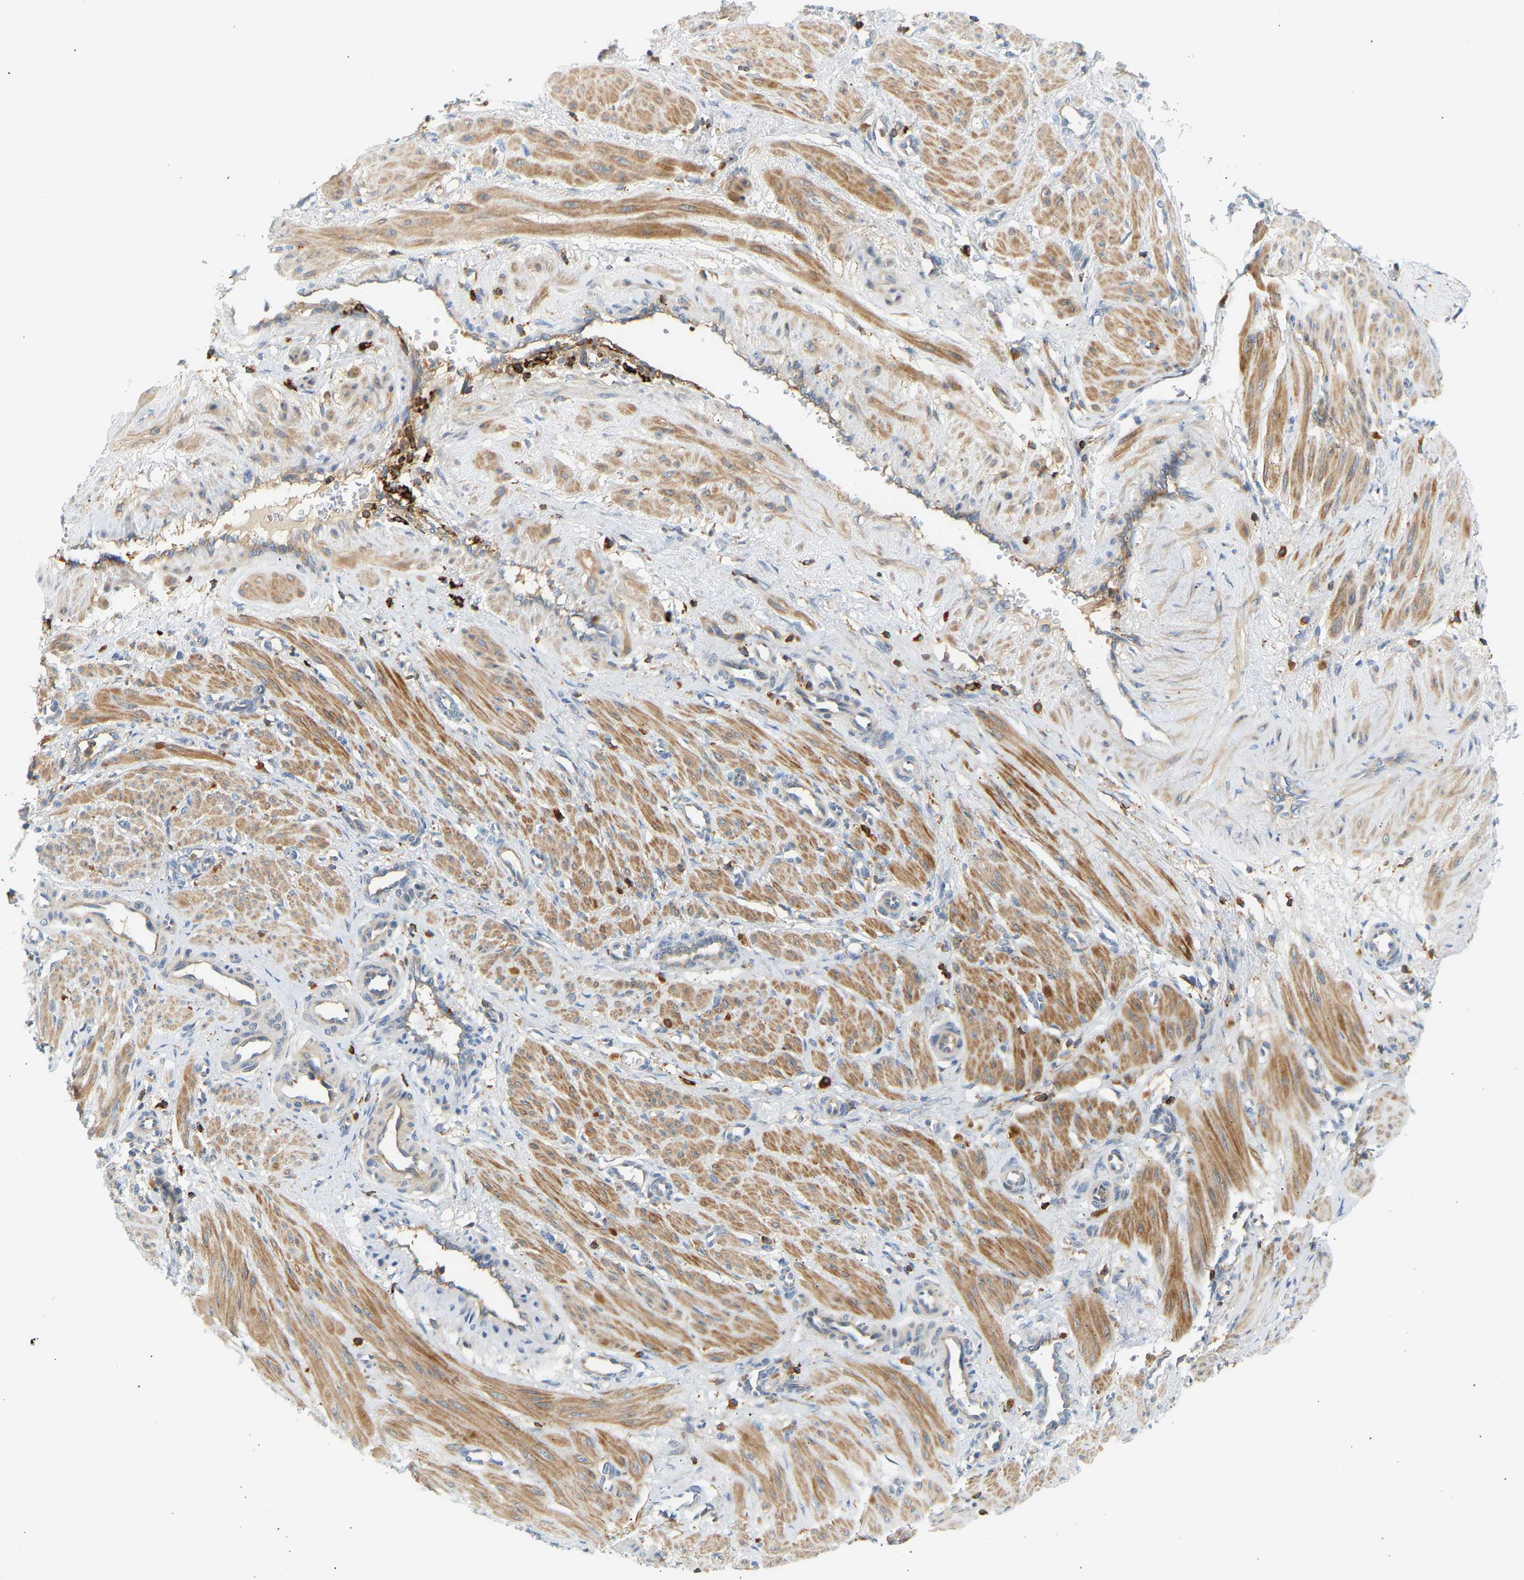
{"staining": {"intensity": "moderate", "quantity": ">75%", "location": "cytoplasmic/membranous"}, "tissue": "smooth muscle", "cell_type": "Smooth muscle cells", "image_type": "normal", "snomed": [{"axis": "morphology", "description": "Normal tissue, NOS"}, {"axis": "topography", "description": "Endometrium"}], "caption": "A brown stain labels moderate cytoplasmic/membranous expression of a protein in smooth muscle cells of normal human smooth muscle. The protein of interest is shown in brown color, while the nuclei are stained blue.", "gene": "FNBP1", "patient": {"sex": "female", "age": 33}}